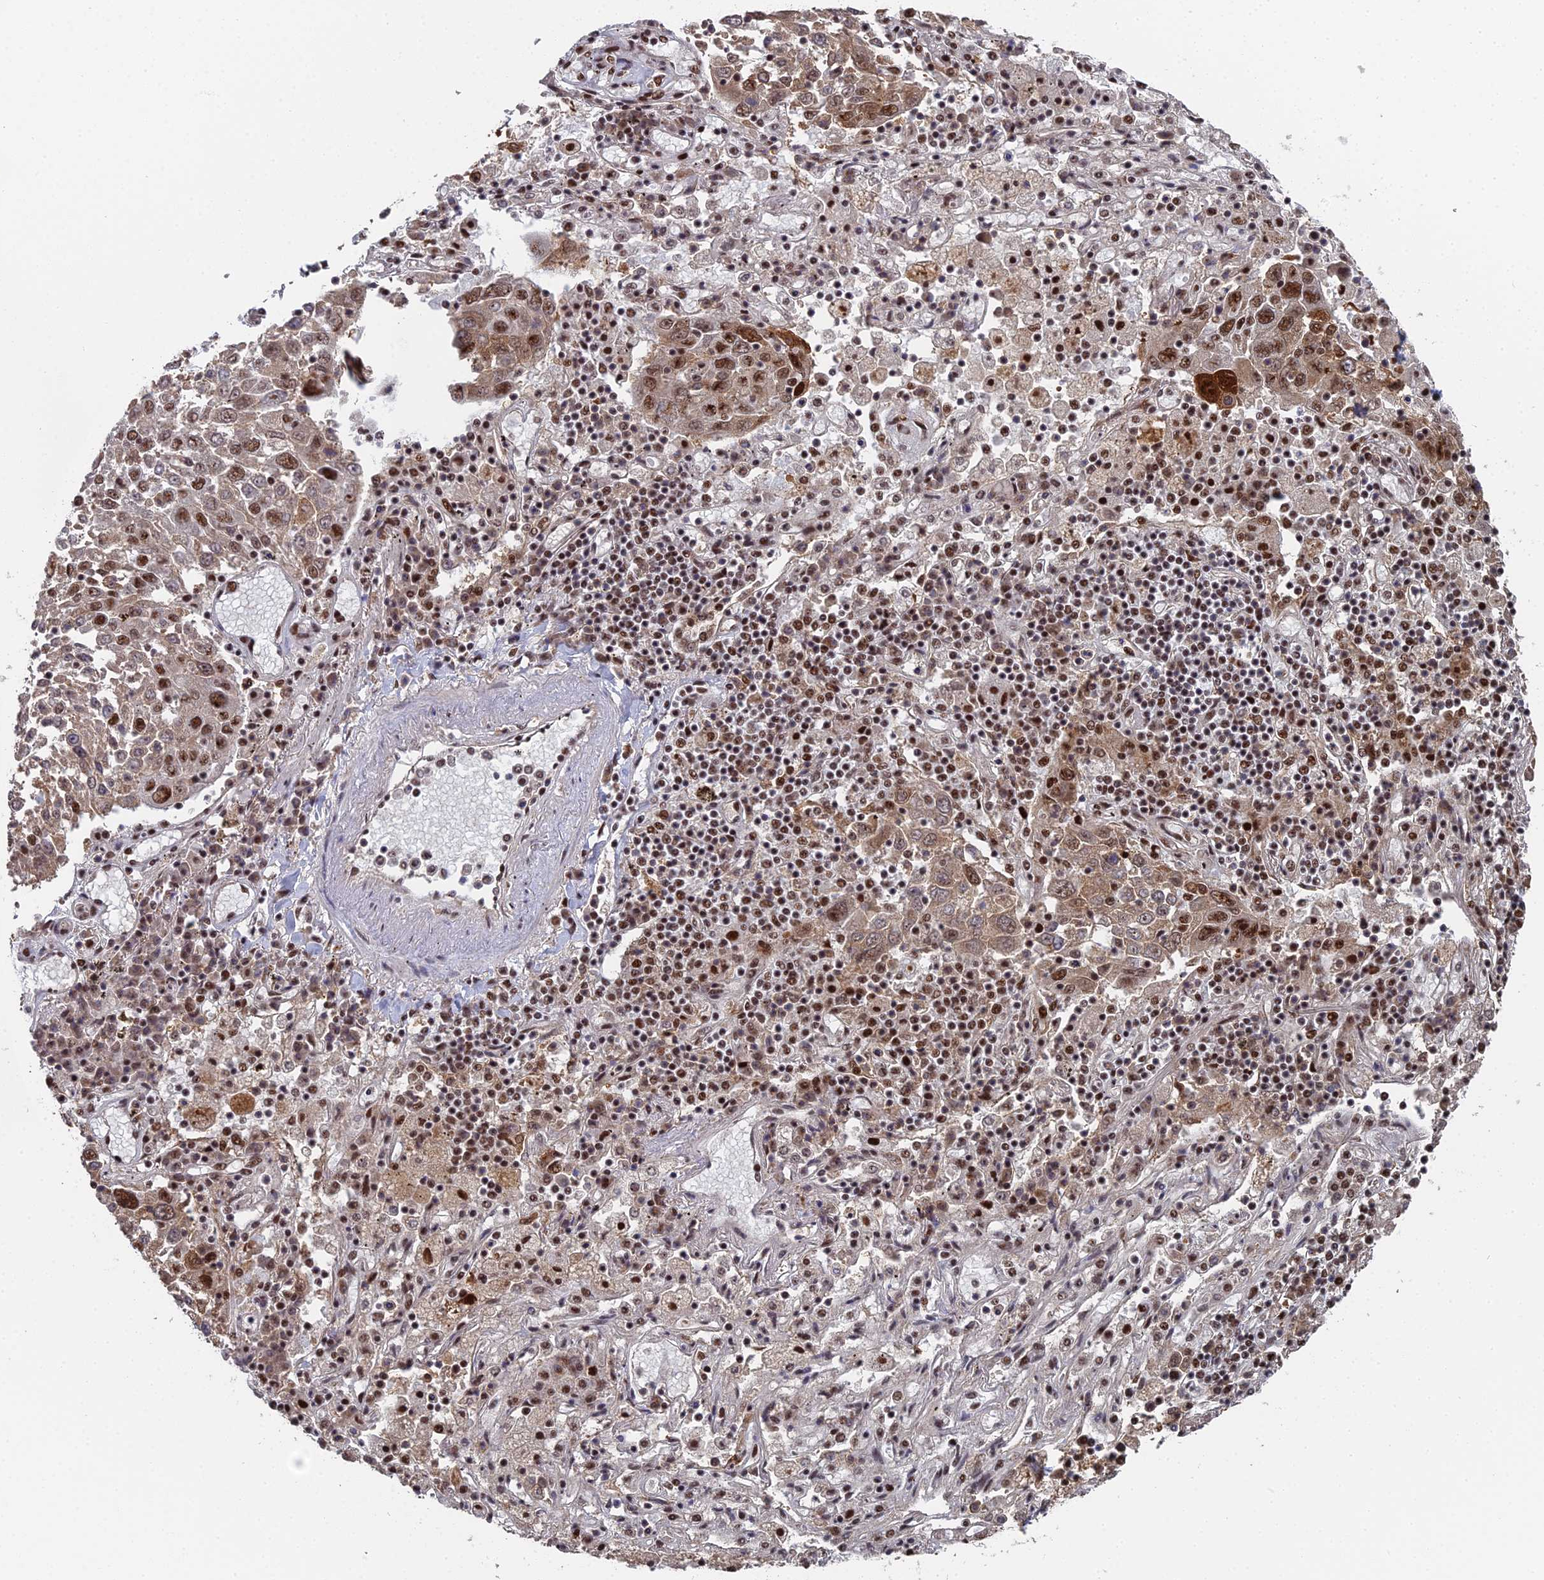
{"staining": {"intensity": "moderate", "quantity": ">75%", "location": "cytoplasmic/membranous,nuclear"}, "tissue": "lung cancer", "cell_type": "Tumor cells", "image_type": "cancer", "snomed": [{"axis": "morphology", "description": "Squamous cell carcinoma, NOS"}, {"axis": "topography", "description": "Lung"}], "caption": "Tumor cells display medium levels of moderate cytoplasmic/membranous and nuclear positivity in approximately >75% of cells in lung squamous cell carcinoma.", "gene": "SF3B3", "patient": {"sex": "male", "age": 65}}